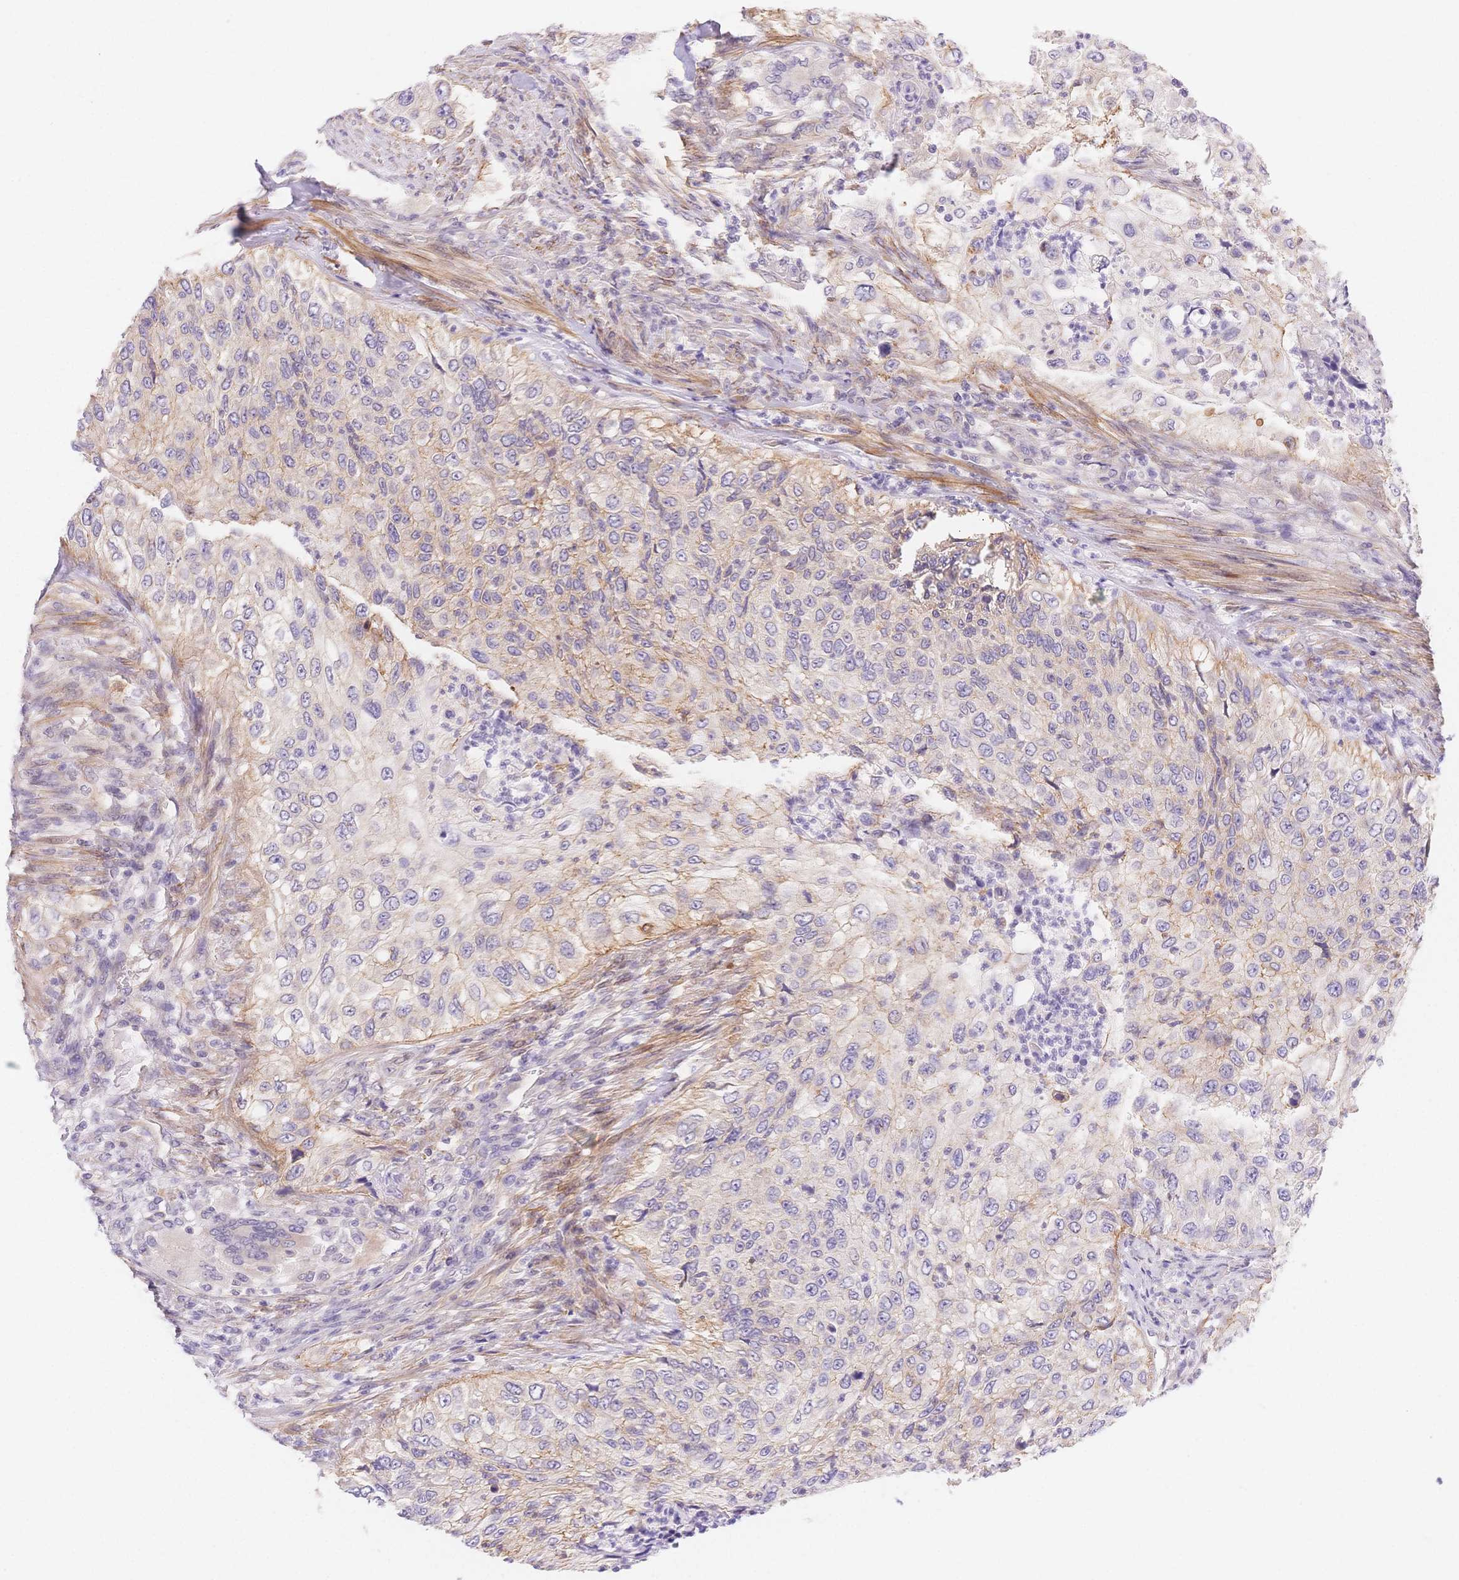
{"staining": {"intensity": "weak", "quantity": "<25%", "location": "cytoplasmic/membranous"}, "tissue": "urothelial cancer", "cell_type": "Tumor cells", "image_type": "cancer", "snomed": [{"axis": "morphology", "description": "Urothelial carcinoma, High grade"}, {"axis": "topography", "description": "Urinary bladder"}], "caption": "Immunohistochemistry (IHC) of urothelial carcinoma (high-grade) demonstrates no expression in tumor cells. Brightfield microscopy of IHC stained with DAB (brown) and hematoxylin (blue), captured at high magnification.", "gene": "CSN1S1", "patient": {"sex": "female", "age": 60}}